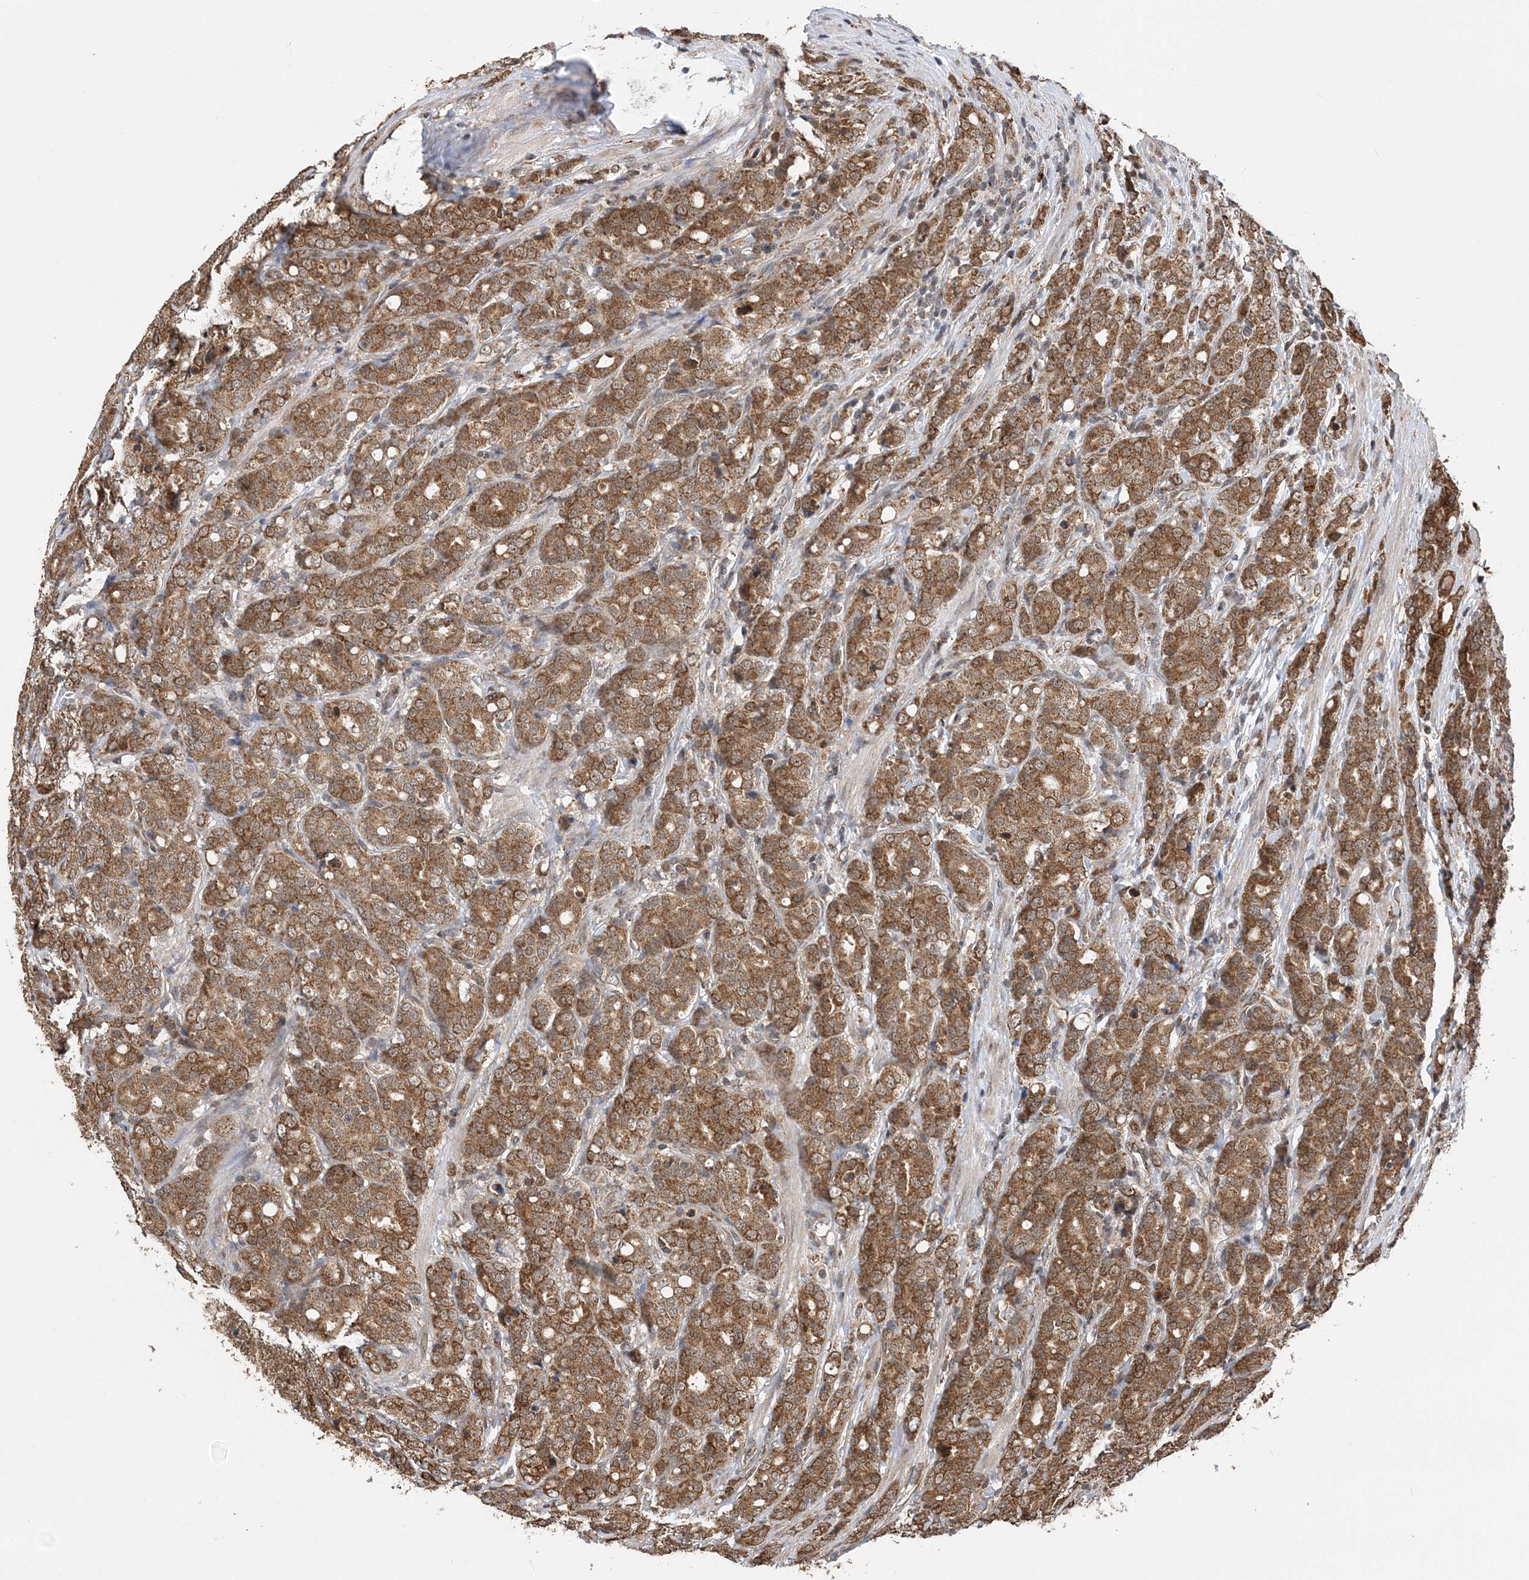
{"staining": {"intensity": "moderate", "quantity": ">75%", "location": "cytoplasmic/membranous"}, "tissue": "prostate cancer", "cell_type": "Tumor cells", "image_type": "cancer", "snomed": [{"axis": "morphology", "description": "Adenocarcinoma, High grade"}, {"axis": "topography", "description": "Prostate"}], "caption": "The immunohistochemical stain highlights moderate cytoplasmic/membranous positivity in tumor cells of prostate high-grade adenocarcinoma tissue. The staining was performed using DAB to visualize the protein expression in brown, while the nuclei were stained in blue with hematoxylin (Magnification: 20x).", "gene": "PCBP1", "patient": {"sex": "male", "age": 62}}